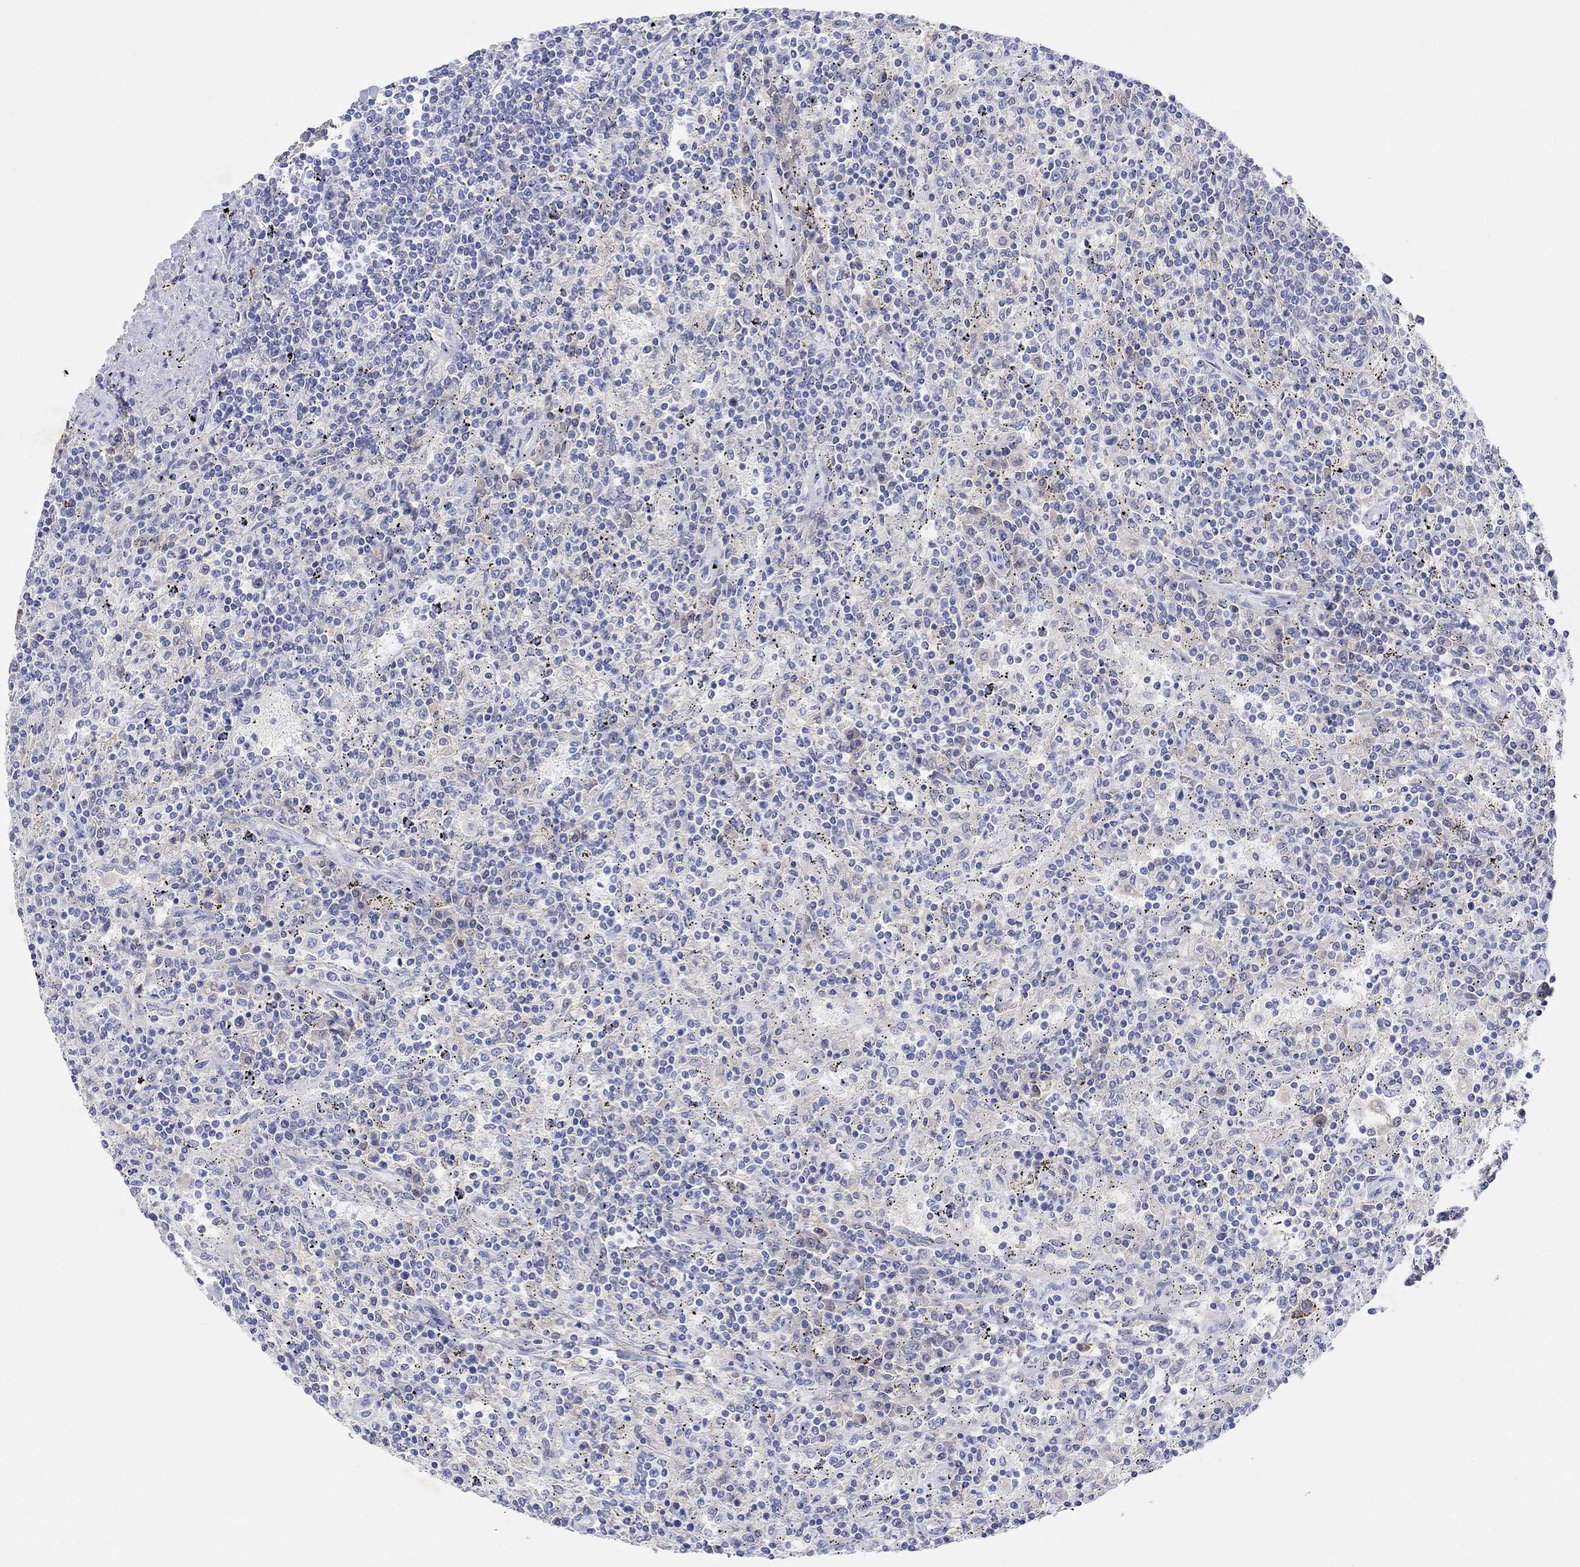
{"staining": {"intensity": "negative", "quantity": "none", "location": "none"}, "tissue": "lymphoma", "cell_type": "Tumor cells", "image_type": "cancer", "snomed": [{"axis": "morphology", "description": "Malignant lymphoma, non-Hodgkin's type, Low grade"}, {"axis": "topography", "description": "Lymph node"}], "caption": "Tumor cells show no significant staining in lymphoma. (DAB immunohistochemistry visualized using brightfield microscopy, high magnification).", "gene": "TYR", "patient": {"sex": "male", "age": 52}}